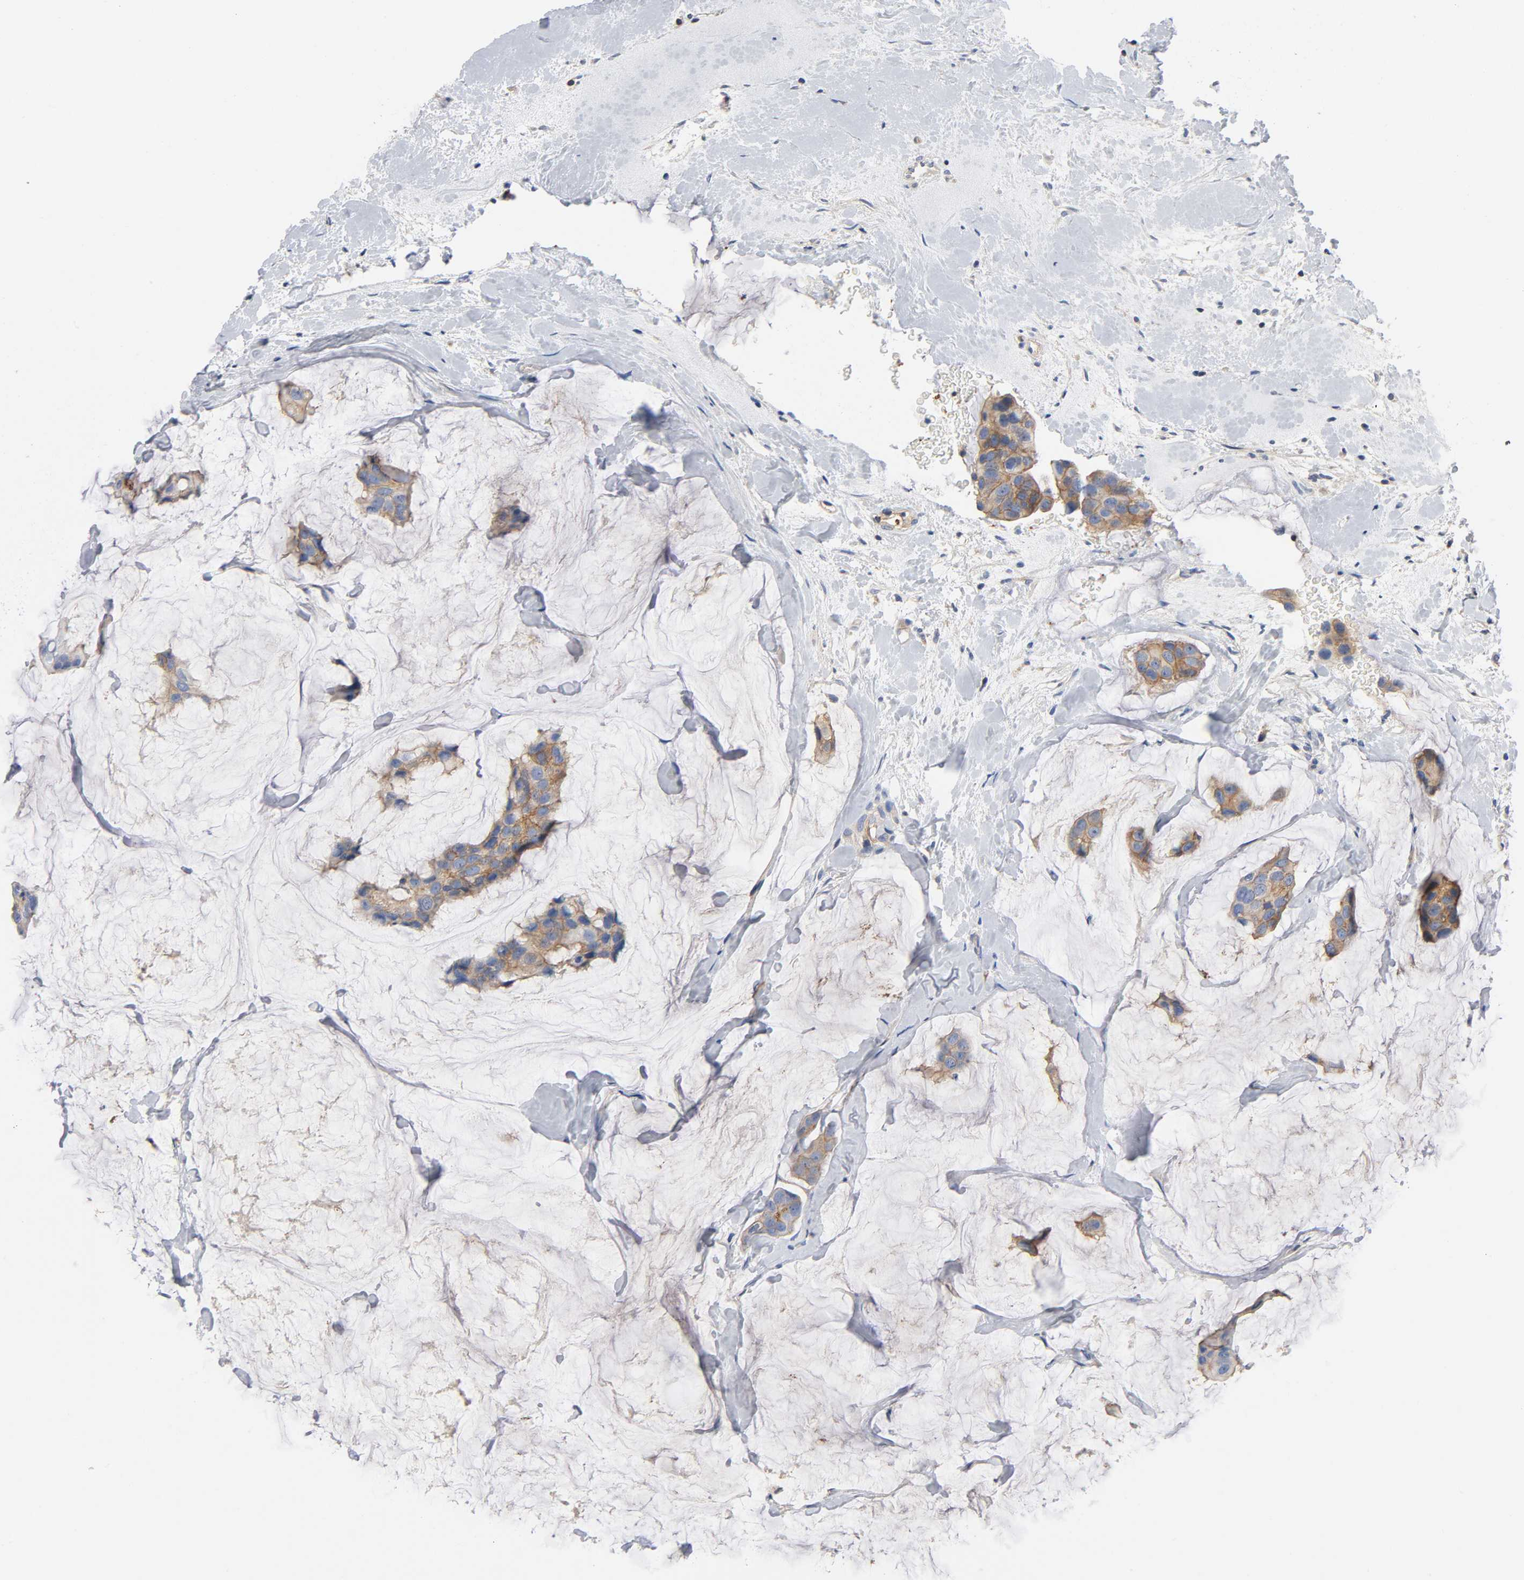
{"staining": {"intensity": "weak", "quantity": ">75%", "location": "cytoplasmic/membranous"}, "tissue": "breast cancer", "cell_type": "Tumor cells", "image_type": "cancer", "snomed": [{"axis": "morphology", "description": "Normal tissue, NOS"}, {"axis": "morphology", "description": "Duct carcinoma"}, {"axis": "topography", "description": "Breast"}], "caption": "Brown immunohistochemical staining in breast intraductal carcinoma displays weak cytoplasmic/membranous positivity in about >75% of tumor cells. (Brightfield microscopy of DAB IHC at high magnification).", "gene": "SRC", "patient": {"sex": "female", "age": 50}}